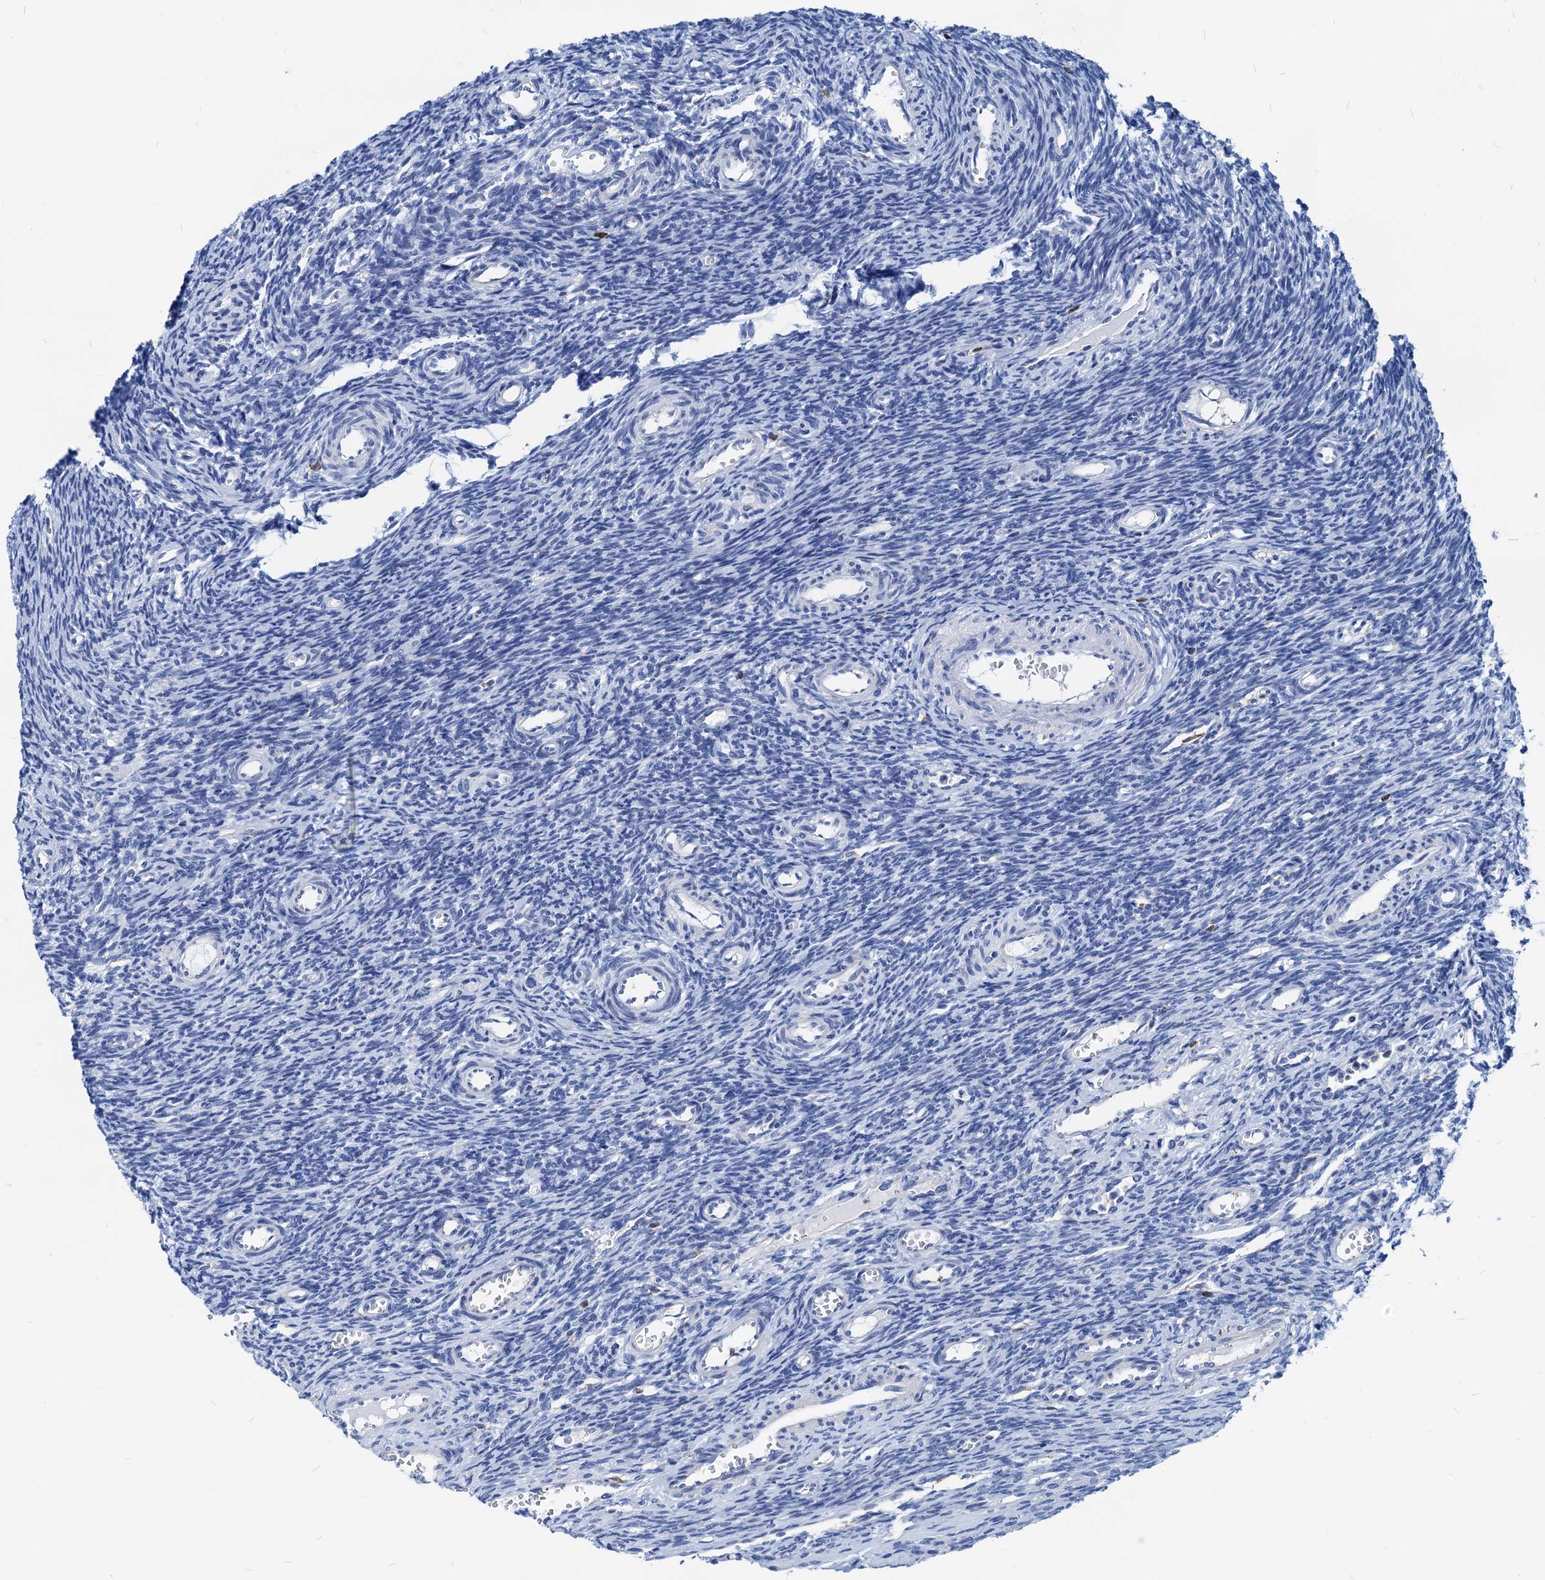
{"staining": {"intensity": "negative", "quantity": "none", "location": "none"}, "tissue": "ovary", "cell_type": "Ovarian stroma cells", "image_type": "normal", "snomed": [{"axis": "morphology", "description": "Normal tissue, NOS"}, {"axis": "topography", "description": "Ovary"}], "caption": "Immunohistochemistry (IHC) photomicrograph of normal ovary stained for a protein (brown), which demonstrates no staining in ovarian stroma cells. (DAB immunohistochemistry, high magnification).", "gene": "LCP2", "patient": {"sex": "female", "age": 39}}